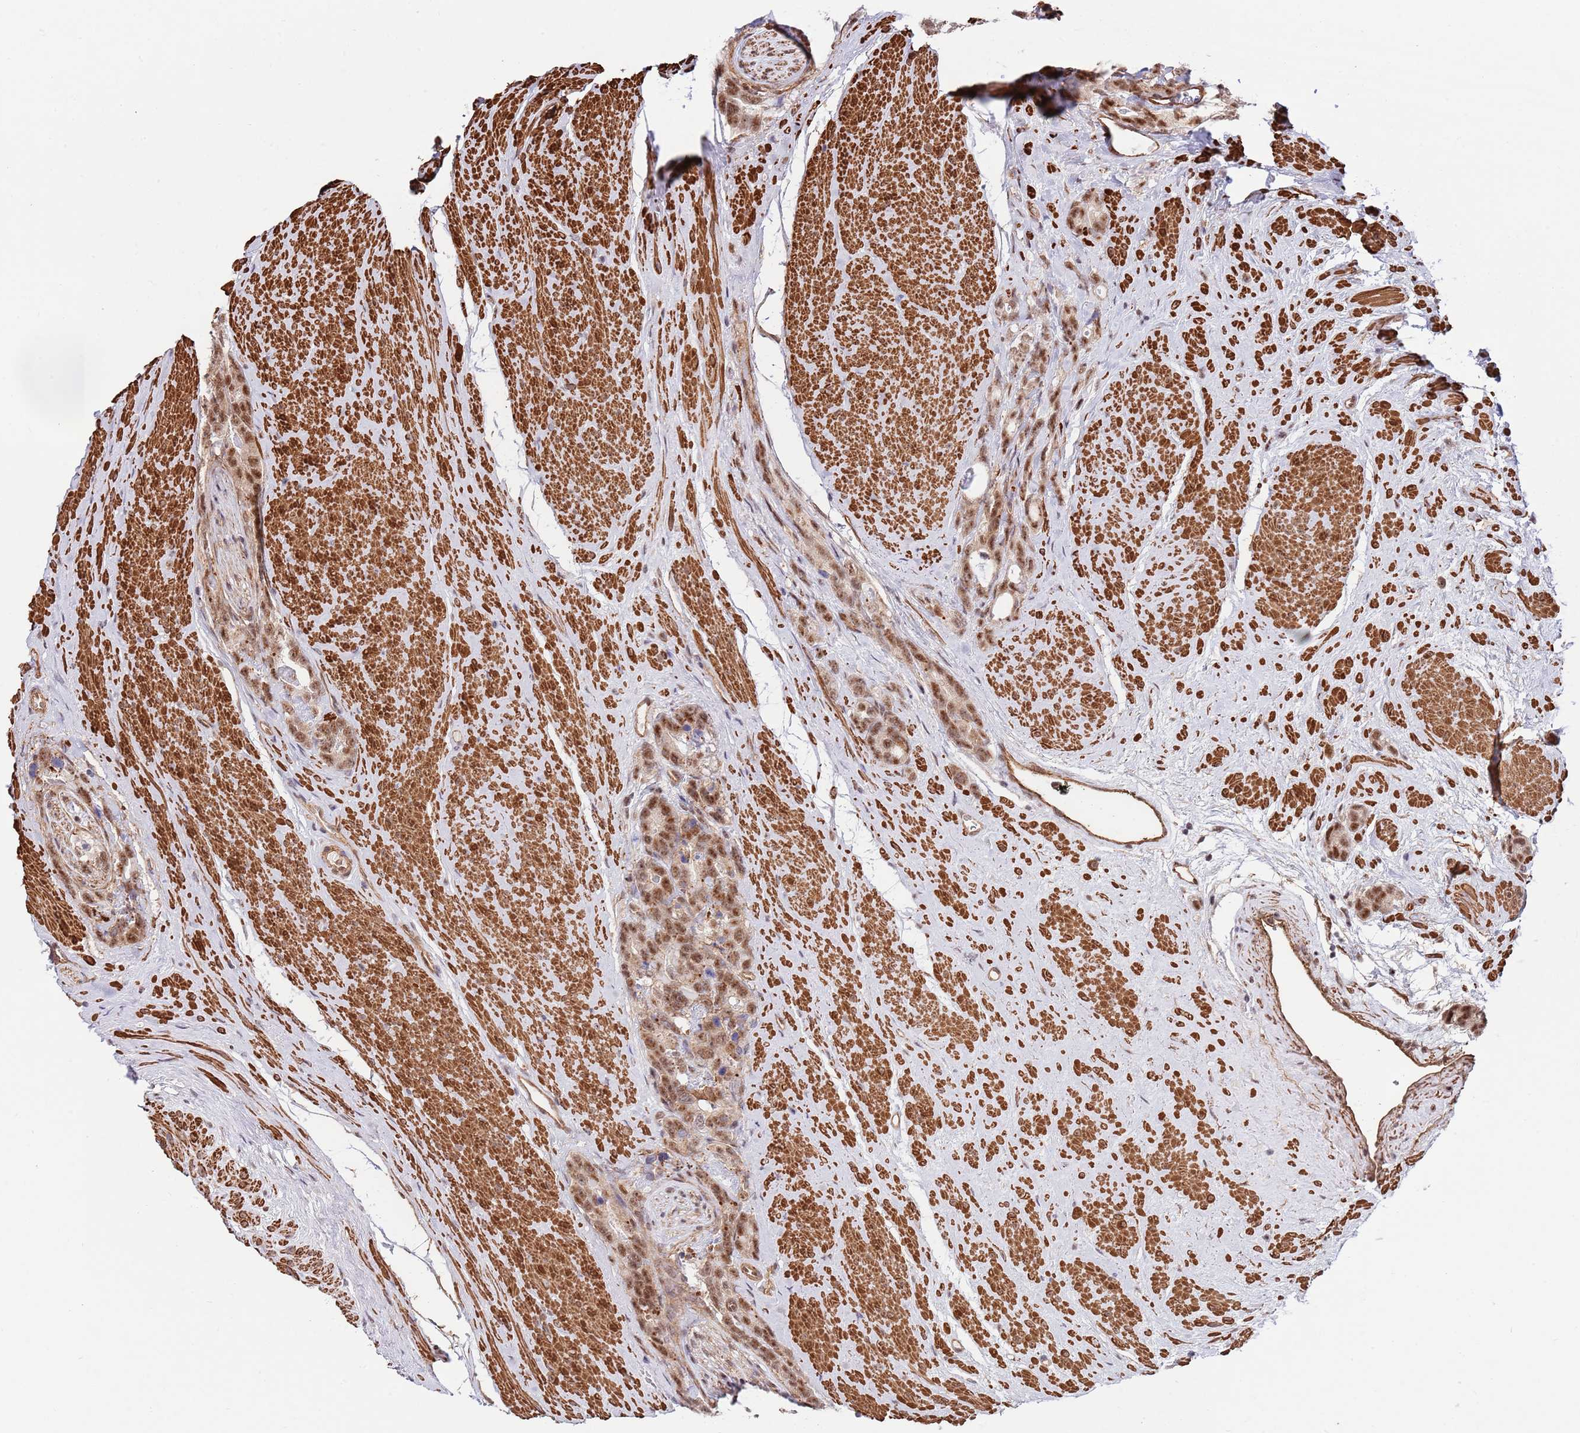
{"staining": {"intensity": "moderate", "quantity": ">75%", "location": "nuclear"}, "tissue": "prostate cancer", "cell_type": "Tumor cells", "image_type": "cancer", "snomed": [{"axis": "morphology", "description": "Adenocarcinoma, High grade"}, {"axis": "topography", "description": "Prostate"}], "caption": "IHC image of human prostate adenocarcinoma (high-grade) stained for a protein (brown), which exhibits medium levels of moderate nuclear positivity in approximately >75% of tumor cells.", "gene": "BPNT1", "patient": {"sex": "male", "age": 74}}